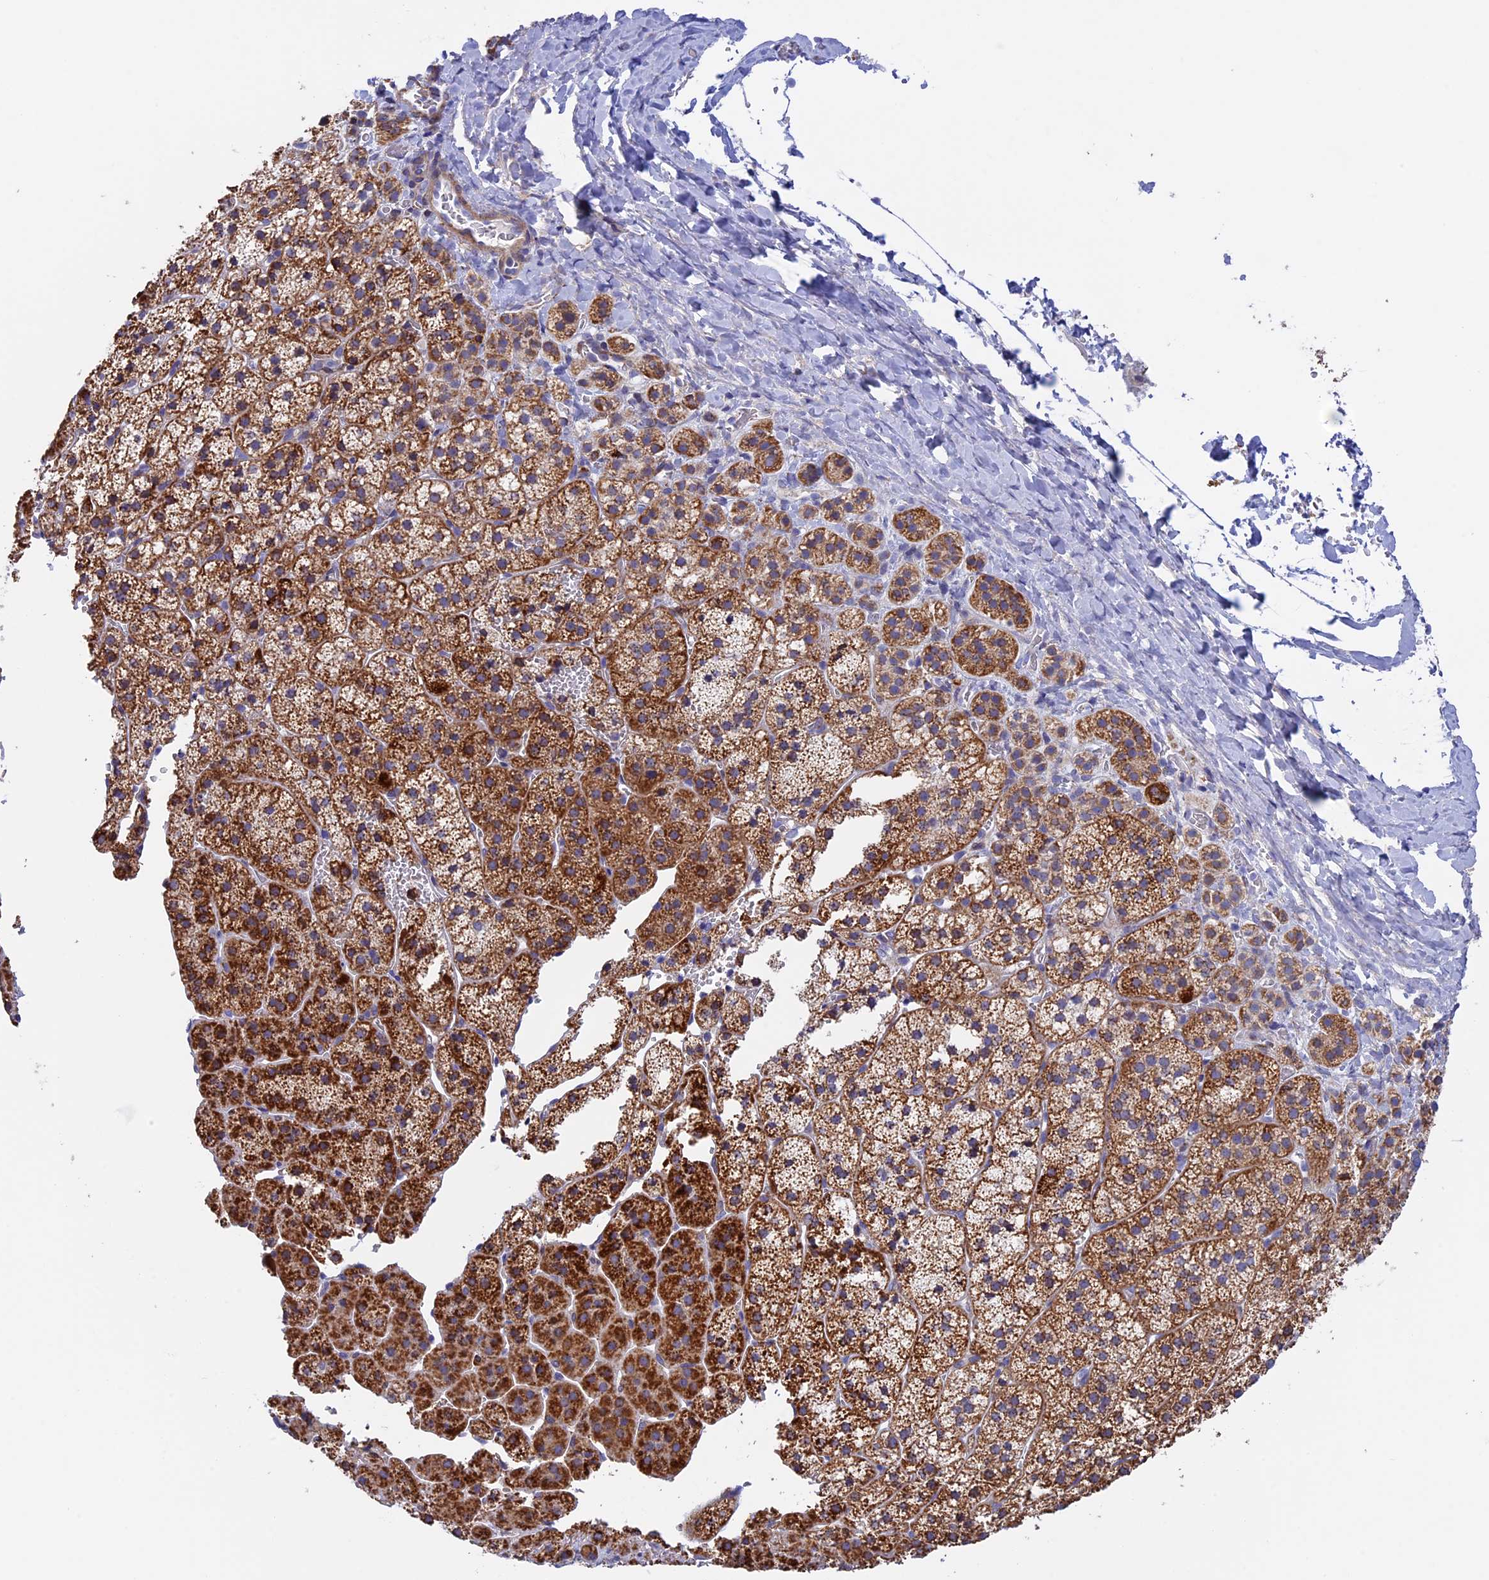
{"staining": {"intensity": "strong", "quantity": ">75%", "location": "cytoplasmic/membranous"}, "tissue": "adrenal gland", "cell_type": "Glandular cells", "image_type": "normal", "snomed": [{"axis": "morphology", "description": "Normal tissue, NOS"}, {"axis": "topography", "description": "Adrenal gland"}], "caption": "Benign adrenal gland shows strong cytoplasmic/membranous expression in approximately >75% of glandular cells, visualized by immunohistochemistry. Nuclei are stained in blue.", "gene": "ETFDH", "patient": {"sex": "female", "age": 44}}